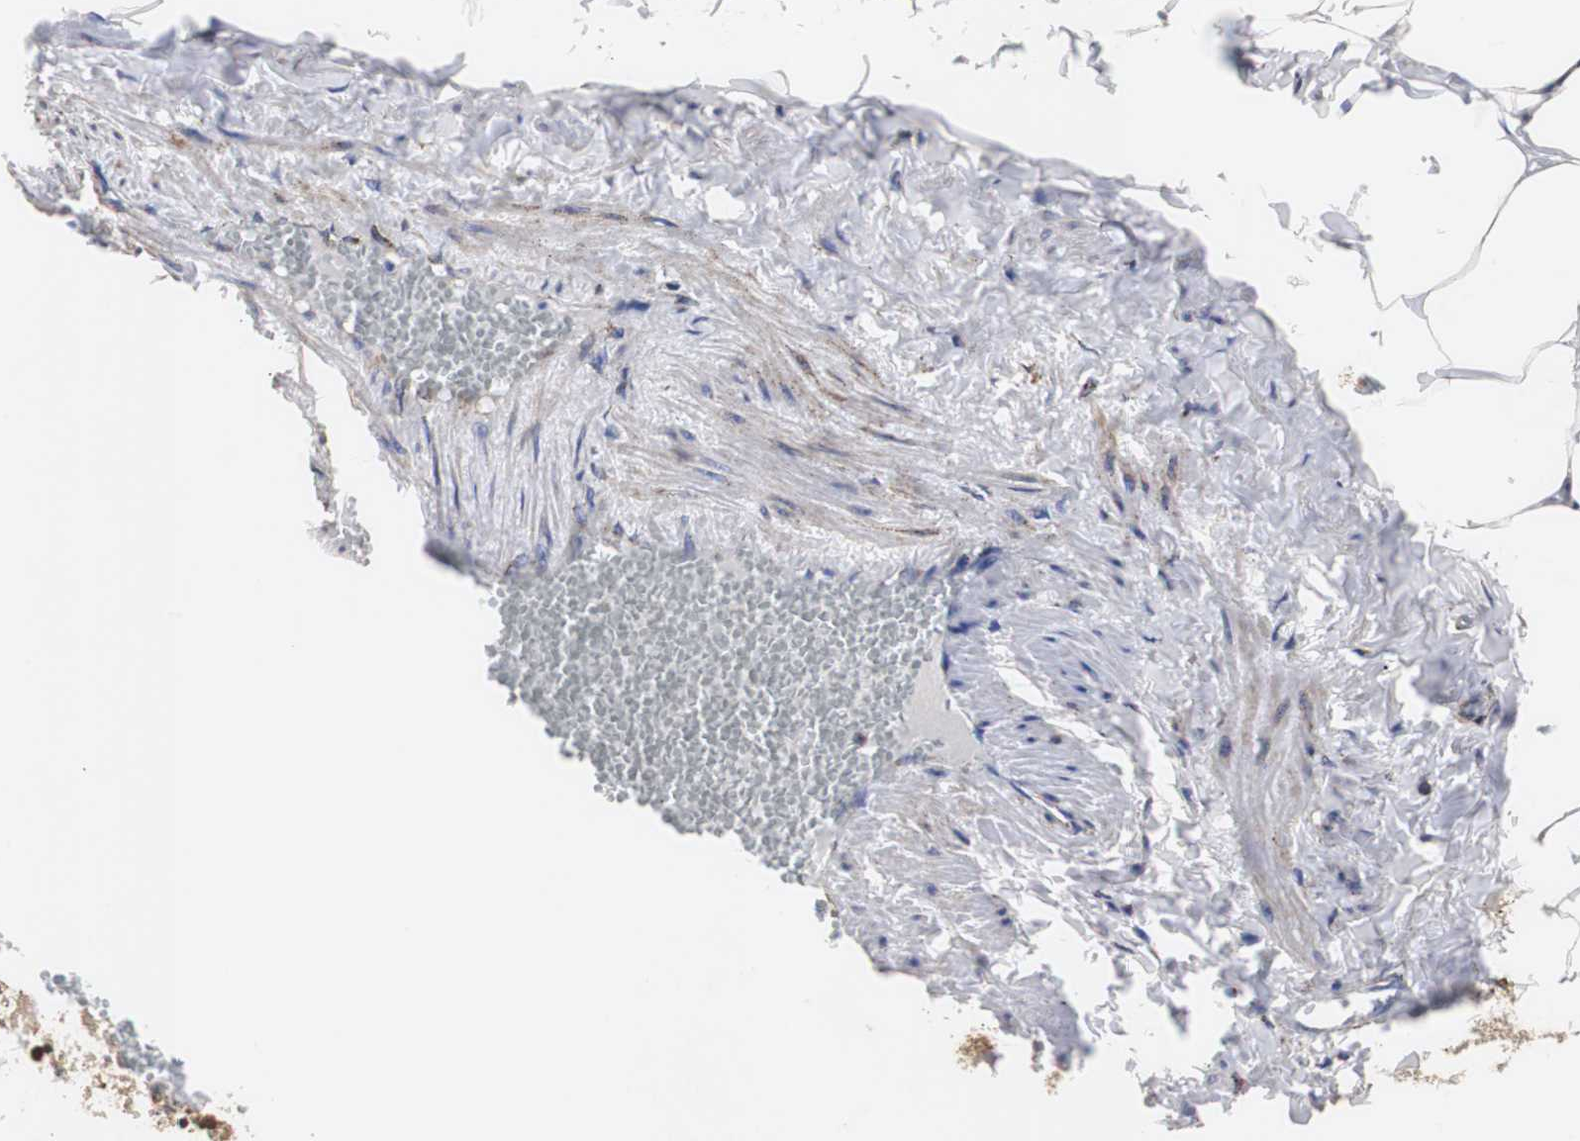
{"staining": {"intensity": "weak", "quantity": ">75%", "location": "cytoplasmic/membranous"}, "tissue": "adipose tissue", "cell_type": "Adipocytes", "image_type": "normal", "snomed": [{"axis": "morphology", "description": "Normal tissue, NOS"}, {"axis": "topography", "description": "Vascular tissue"}], "caption": "Unremarkable adipose tissue reveals weak cytoplasmic/membranous positivity in about >75% of adipocytes The protein is shown in brown color, while the nuclei are stained blue..", "gene": "HSD17B10", "patient": {"sex": "male", "age": 41}}